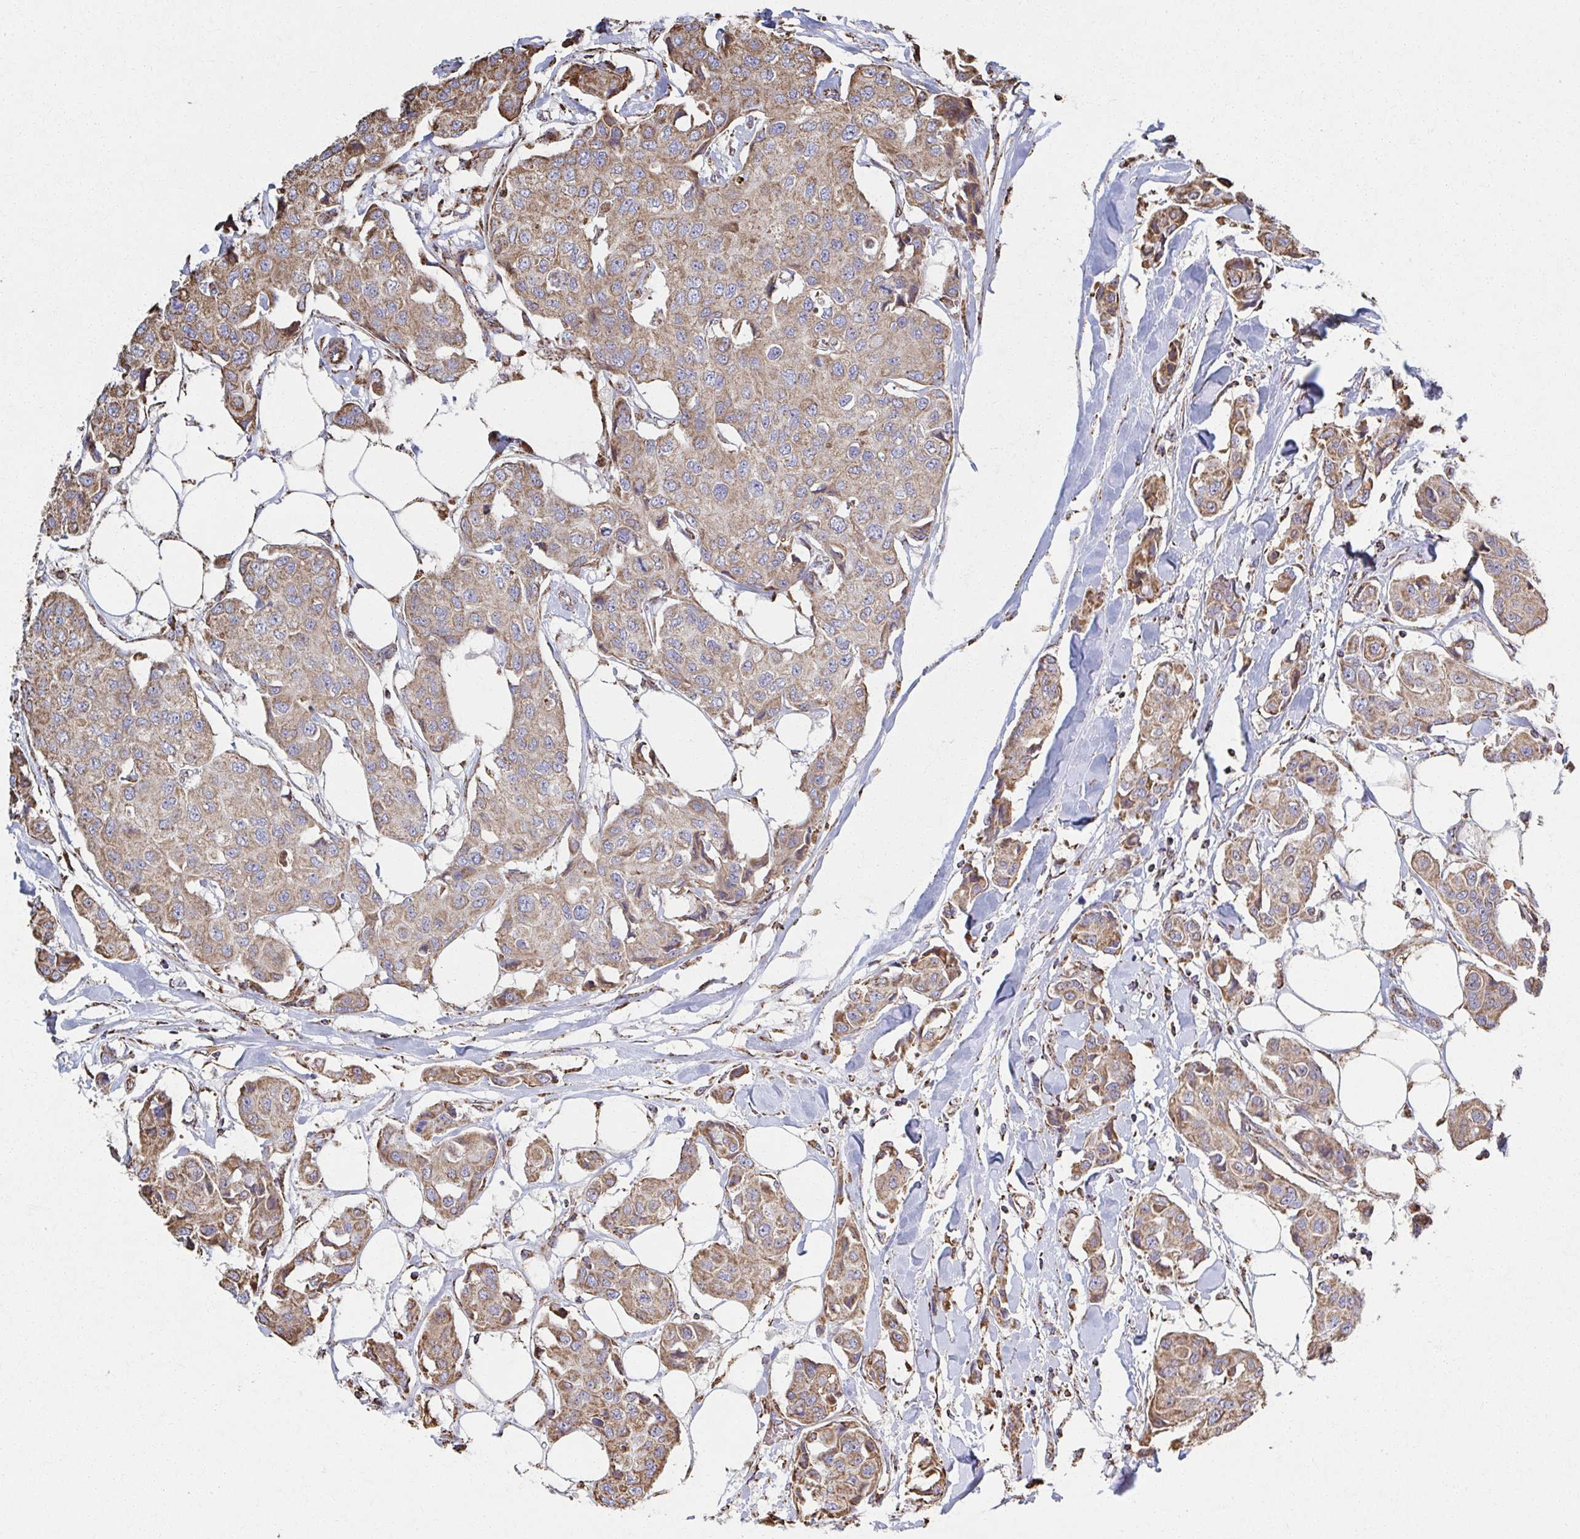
{"staining": {"intensity": "moderate", "quantity": ">75%", "location": "cytoplasmic/membranous"}, "tissue": "breast cancer", "cell_type": "Tumor cells", "image_type": "cancer", "snomed": [{"axis": "morphology", "description": "Duct carcinoma"}, {"axis": "topography", "description": "Breast"}, {"axis": "topography", "description": "Lymph node"}], "caption": "A medium amount of moderate cytoplasmic/membranous expression is present in about >75% of tumor cells in breast cancer (infiltrating ductal carcinoma) tissue.", "gene": "SAT1", "patient": {"sex": "female", "age": 80}}